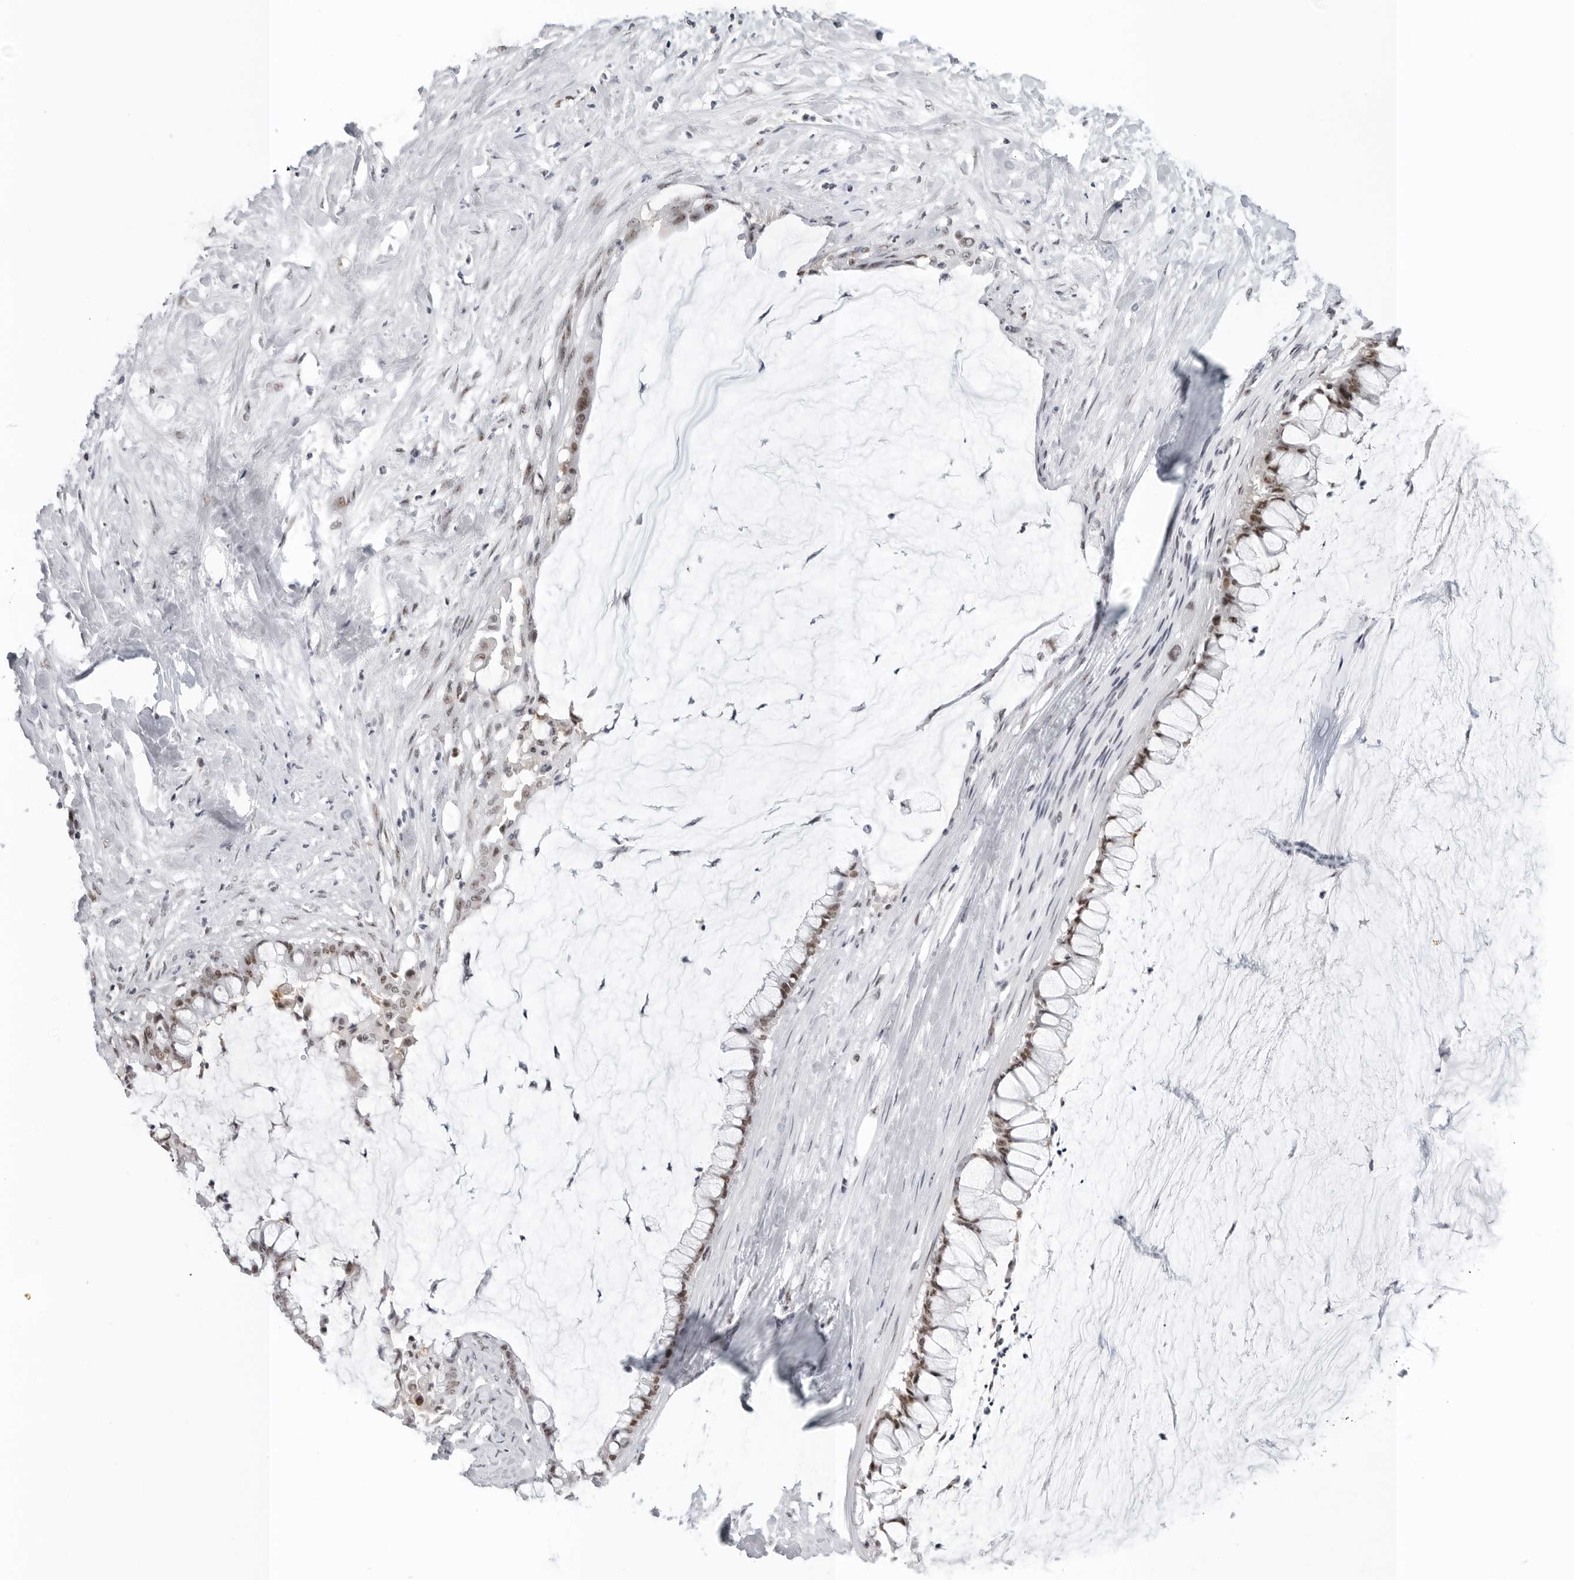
{"staining": {"intensity": "moderate", "quantity": ">75%", "location": "nuclear"}, "tissue": "pancreatic cancer", "cell_type": "Tumor cells", "image_type": "cancer", "snomed": [{"axis": "morphology", "description": "Adenocarcinoma, NOS"}, {"axis": "topography", "description": "Pancreas"}], "caption": "Adenocarcinoma (pancreatic) stained for a protein (brown) demonstrates moderate nuclear positive expression in about >75% of tumor cells.", "gene": "WRAP53", "patient": {"sex": "male", "age": 41}}